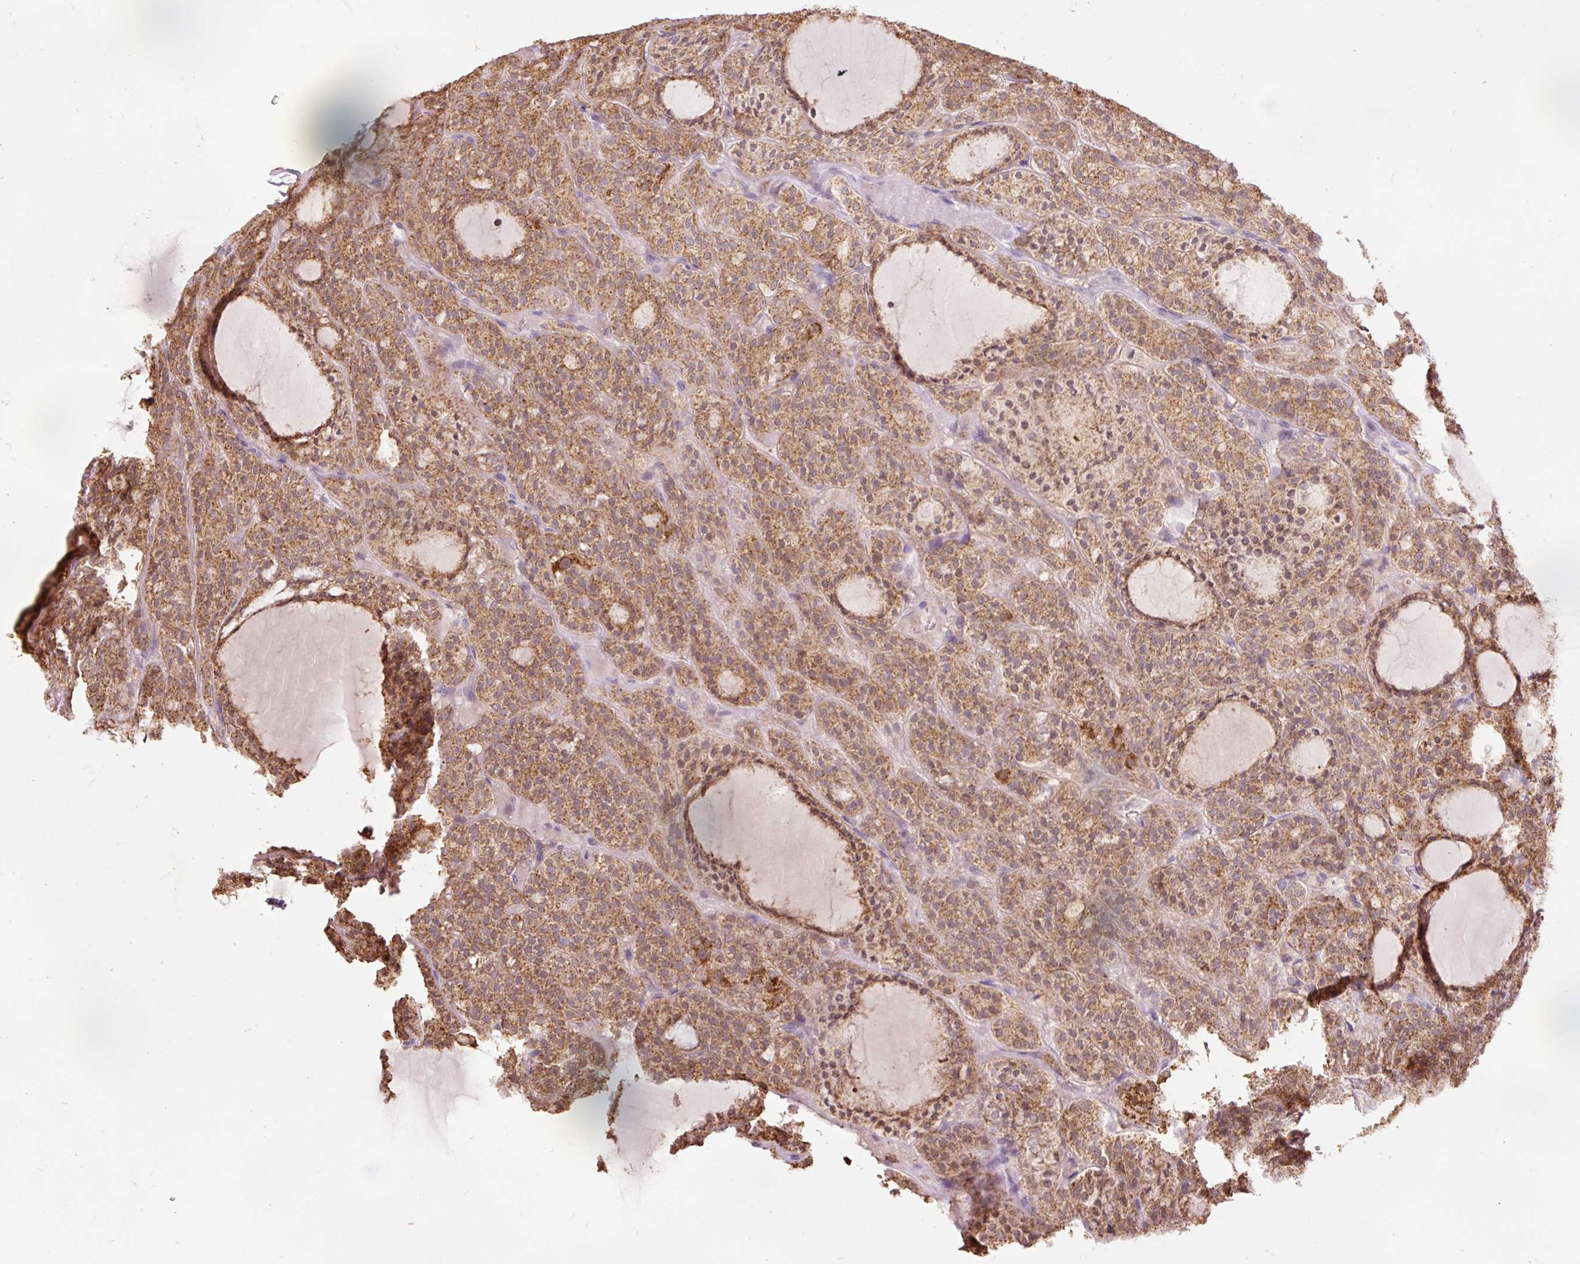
{"staining": {"intensity": "moderate", "quantity": ">75%", "location": "cytoplasmic/membranous"}, "tissue": "thyroid cancer", "cell_type": "Tumor cells", "image_type": "cancer", "snomed": [{"axis": "morphology", "description": "Follicular adenoma carcinoma, NOS"}, {"axis": "topography", "description": "Thyroid gland"}], "caption": "Tumor cells exhibit medium levels of moderate cytoplasmic/membranous staining in approximately >75% of cells in human follicular adenoma carcinoma (thyroid).", "gene": "PRDX5", "patient": {"sex": "female", "age": 63}}